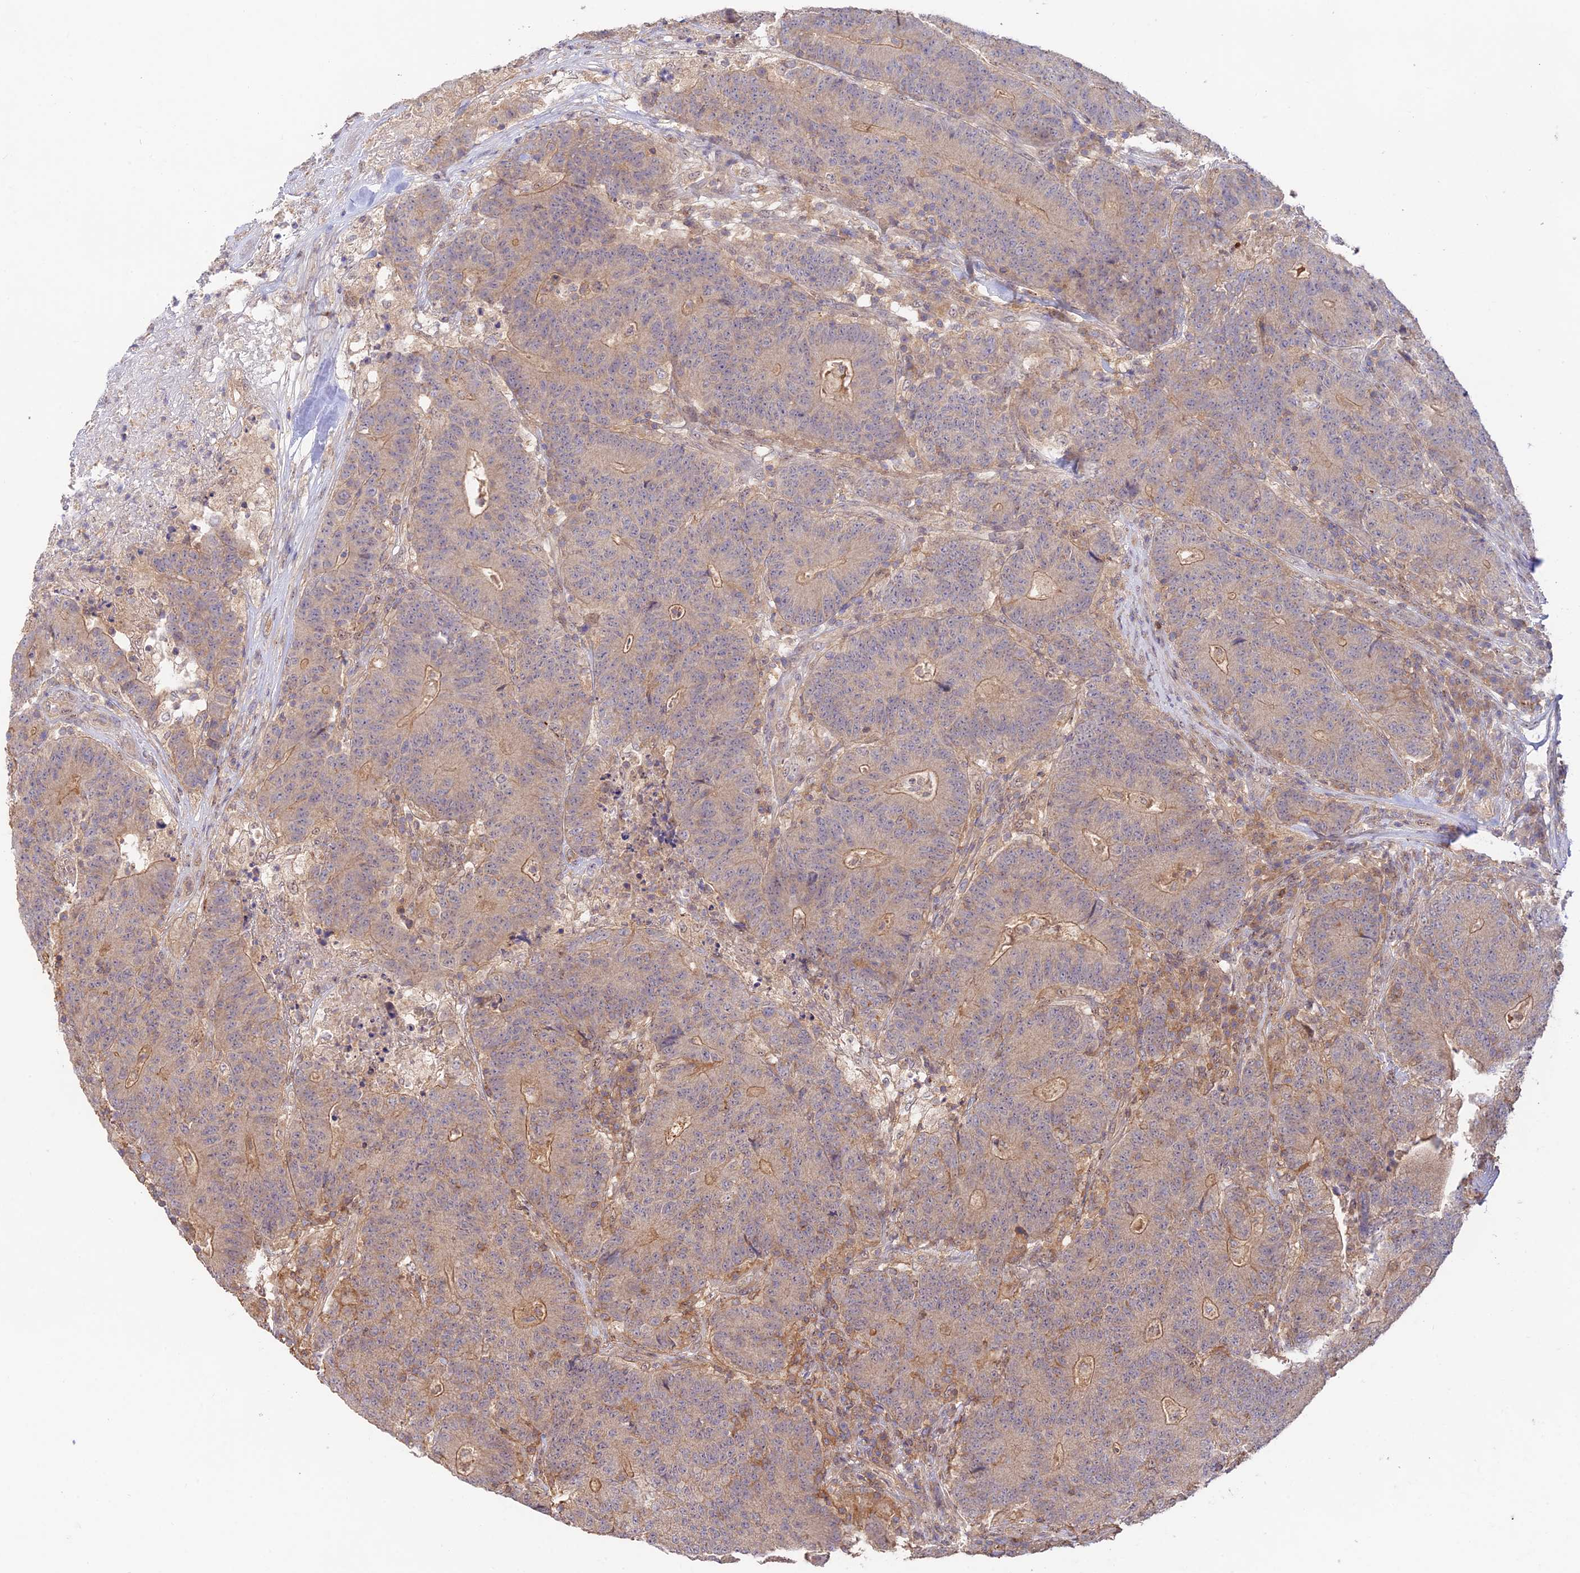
{"staining": {"intensity": "weak", "quantity": ">75%", "location": "cytoplasmic/membranous"}, "tissue": "colorectal cancer", "cell_type": "Tumor cells", "image_type": "cancer", "snomed": [{"axis": "morphology", "description": "Adenocarcinoma, NOS"}, {"axis": "topography", "description": "Colon"}], "caption": "Human adenocarcinoma (colorectal) stained for a protein (brown) reveals weak cytoplasmic/membranous positive positivity in approximately >75% of tumor cells.", "gene": "CLCF1", "patient": {"sex": "female", "age": 75}}